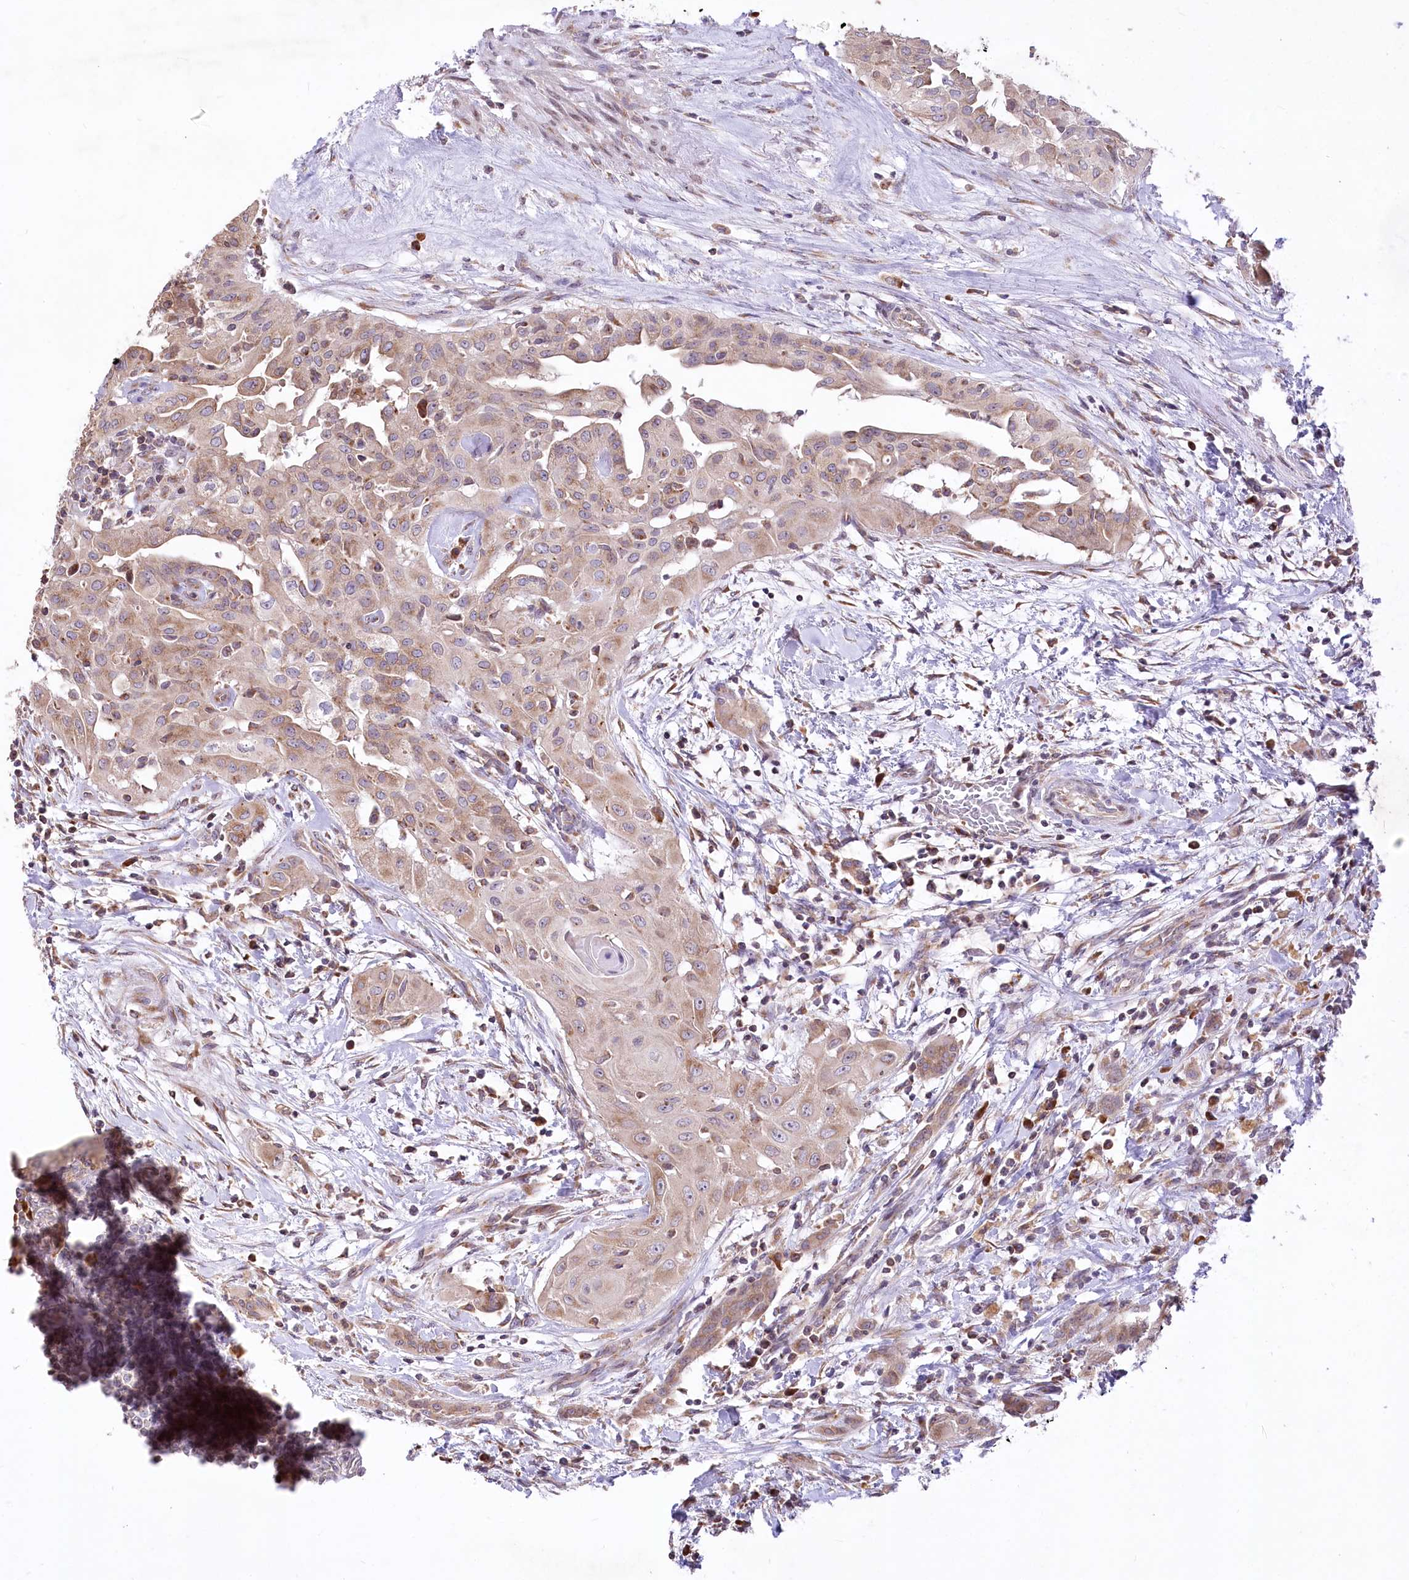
{"staining": {"intensity": "weak", "quantity": ">75%", "location": "cytoplasmic/membranous"}, "tissue": "thyroid cancer", "cell_type": "Tumor cells", "image_type": "cancer", "snomed": [{"axis": "morphology", "description": "Papillary adenocarcinoma, NOS"}, {"axis": "topography", "description": "Thyroid gland"}], "caption": "Thyroid cancer (papillary adenocarcinoma) stained with a brown dye displays weak cytoplasmic/membranous positive positivity in approximately >75% of tumor cells.", "gene": "STT3B", "patient": {"sex": "female", "age": 59}}